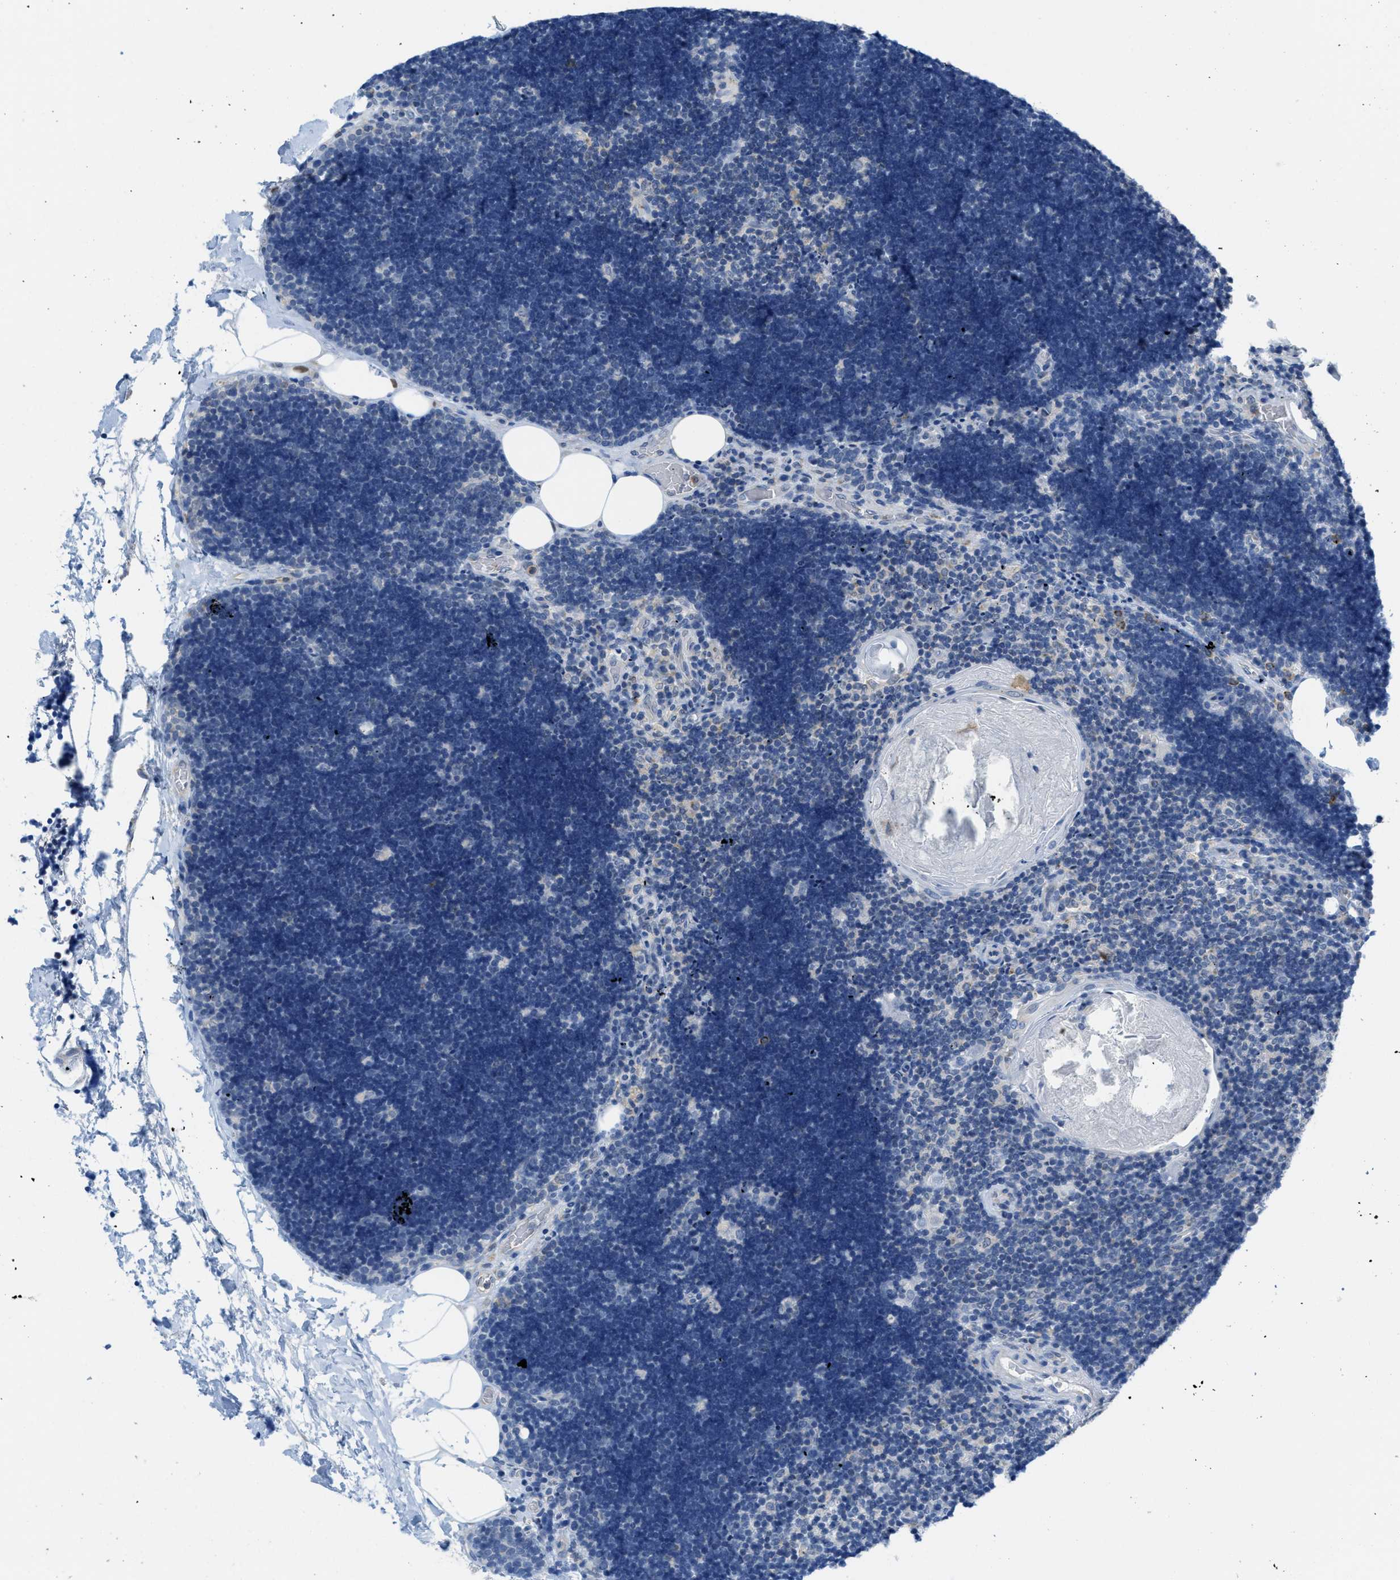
{"staining": {"intensity": "negative", "quantity": "none", "location": "none"}, "tissue": "lymph node", "cell_type": "Germinal center cells", "image_type": "normal", "snomed": [{"axis": "morphology", "description": "Normal tissue, NOS"}, {"axis": "topography", "description": "Lymph node"}], "caption": "A high-resolution histopathology image shows immunohistochemistry (IHC) staining of unremarkable lymph node, which shows no significant positivity in germinal center cells. Brightfield microscopy of immunohistochemistry stained with DAB (3,3'-diaminobenzidine) (brown) and hematoxylin (blue), captured at high magnification.", "gene": "PTDSS1", "patient": {"sex": "male", "age": 33}}